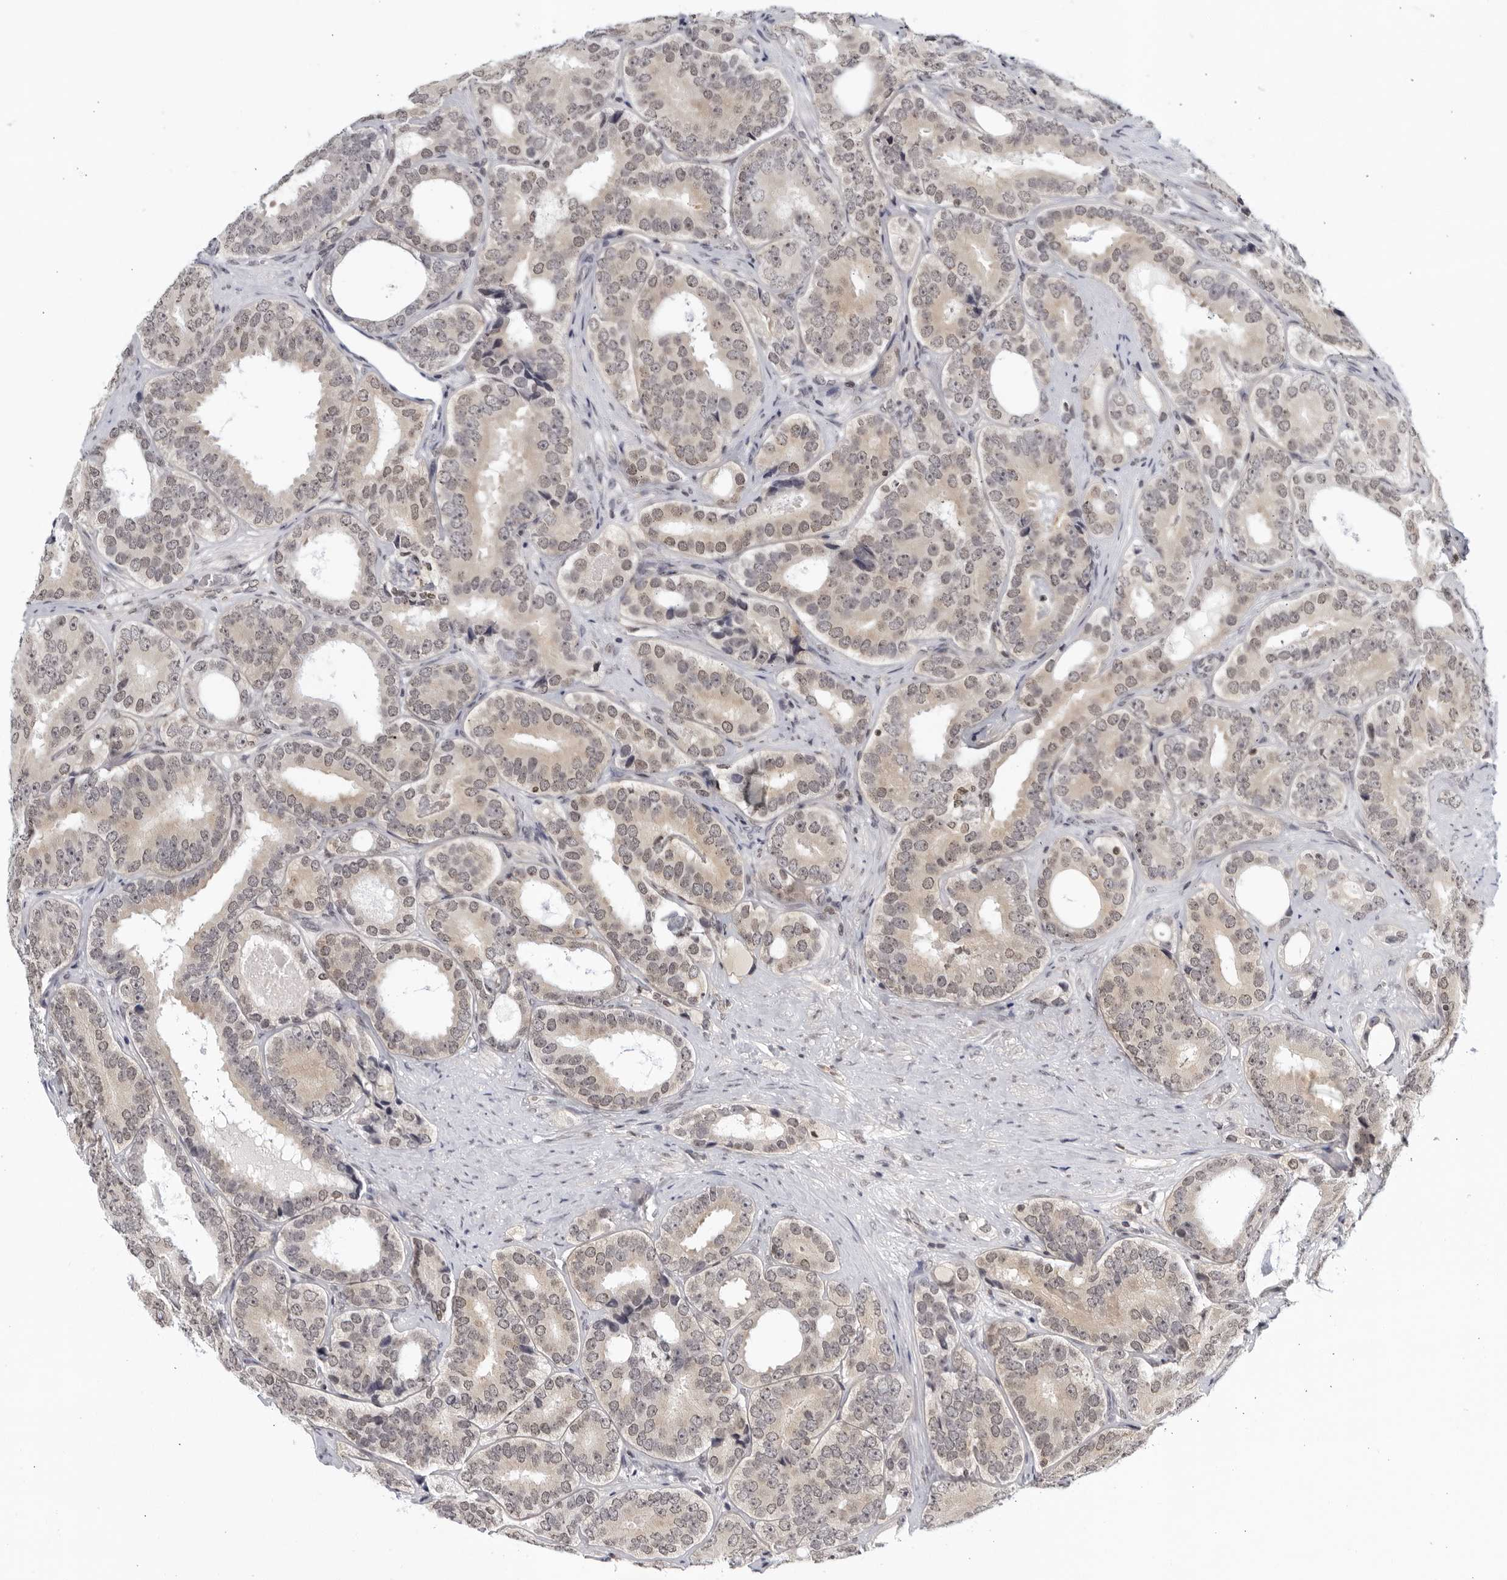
{"staining": {"intensity": "weak", "quantity": ">75%", "location": "nuclear"}, "tissue": "prostate cancer", "cell_type": "Tumor cells", "image_type": "cancer", "snomed": [{"axis": "morphology", "description": "Adenocarcinoma, High grade"}, {"axis": "topography", "description": "Prostate"}], "caption": "Immunohistochemistry (IHC) histopathology image of neoplastic tissue: prostate high-grade adenocarcinoma stained using immunohistochemistry exhibits low levels of weak protein expression localized specifically in the nuclear of tumor cells, appearing as a nuclear brown color.", "gene": "CC2D1B", "patient": {"sex": "male", "age": 56}}